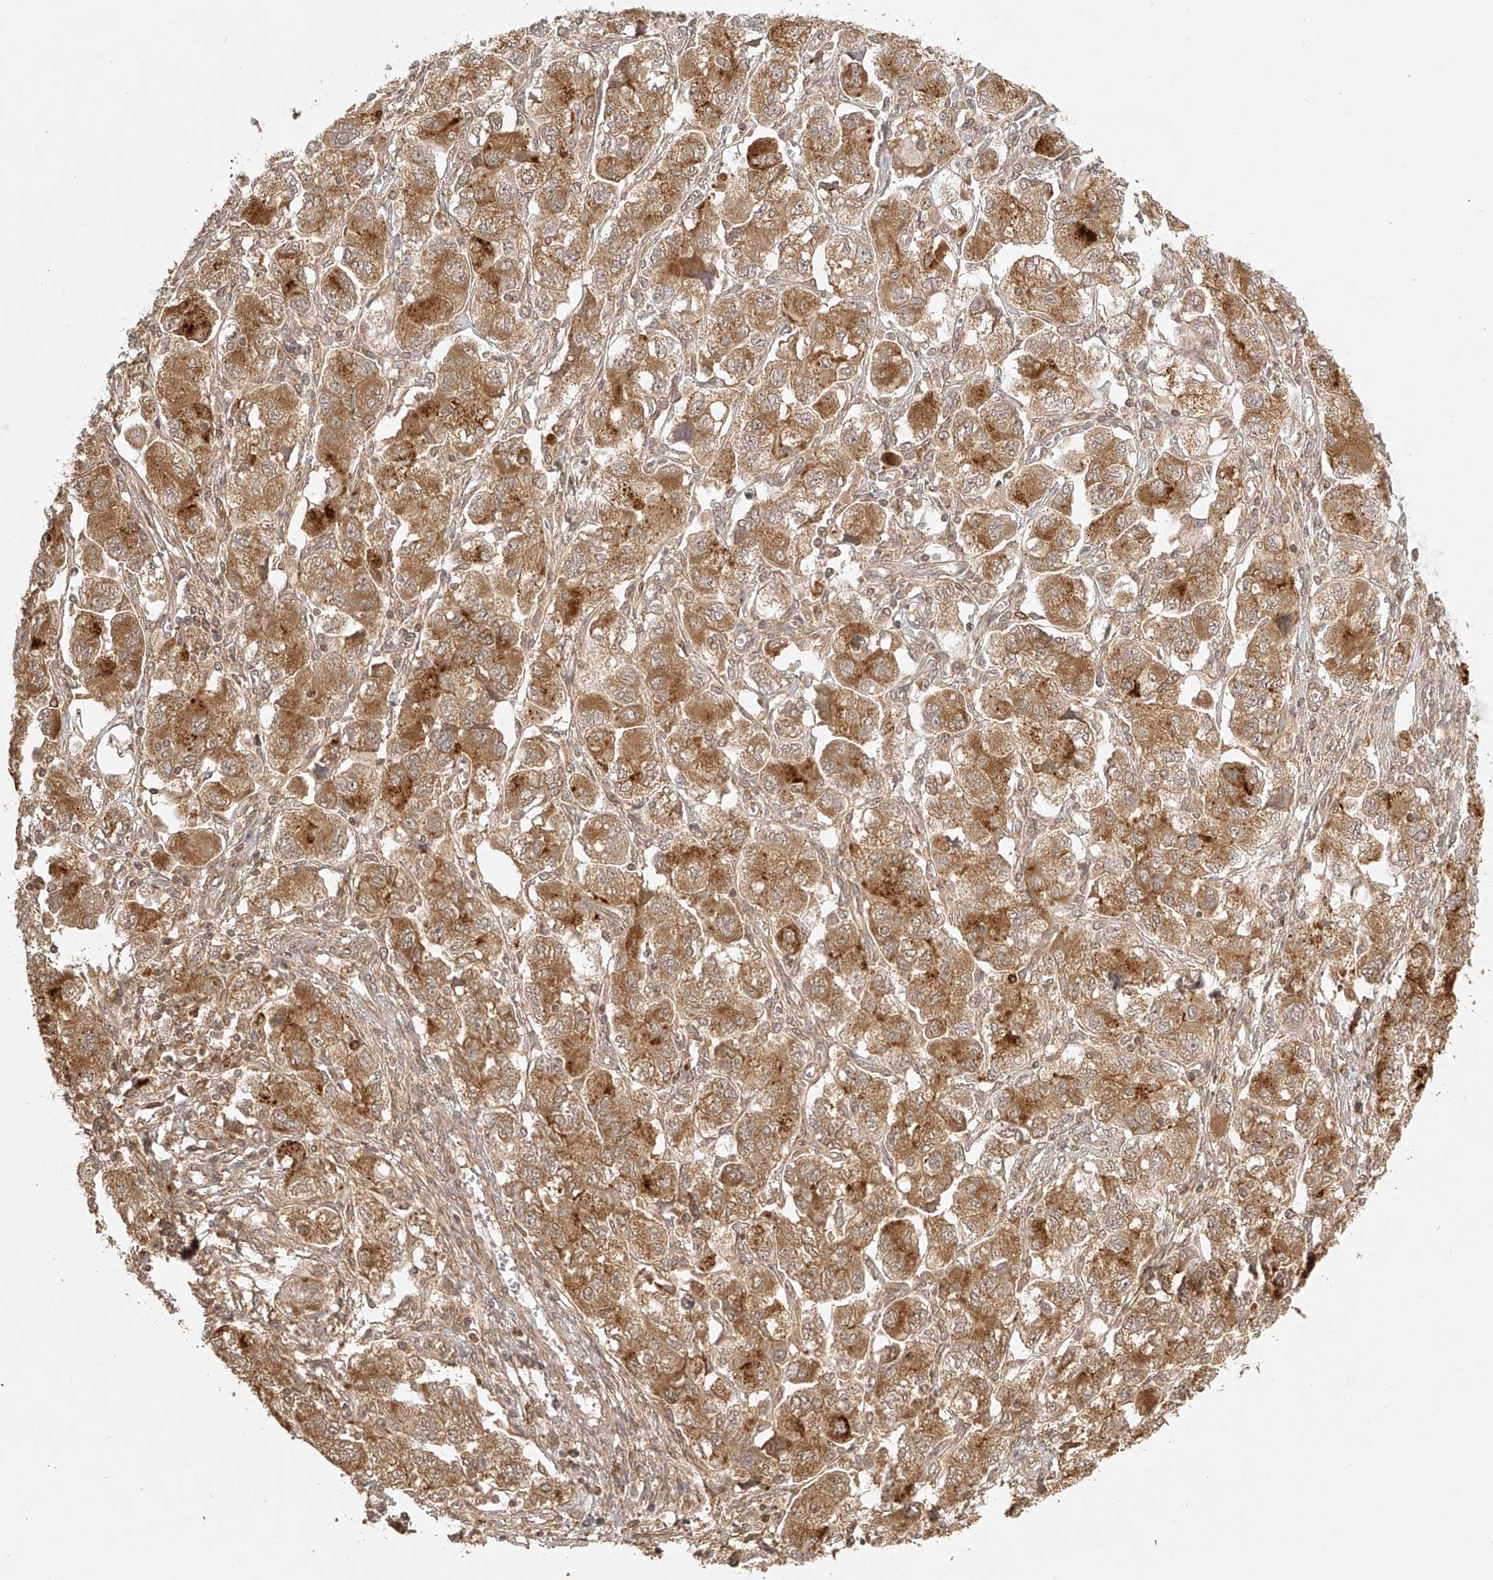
{"staining": {"intensity": "moderate", "quantity": ">75%", "location": "cytoplasmic/membranous"}, "tissue": "ovarian cancer", "cell_type": "Tumor cells", "image_type": "cancer", "snomed": [{"axis": "morphology", "description": "Carcinoma, NOS"}, {"axis": "morphology", "description": "Cystadenocarcinoma, serous, NOS"}, {"axis": "topography", "description": "Ovary"}], "caption": "Protein expression analysis of human ovarian carcinoma reveals moderate cytoplasmic/membranous staining in approximately >75% of tumor cells.", "gene": "BCL2L11", "patient": {"sex": "female", "age": 69}}